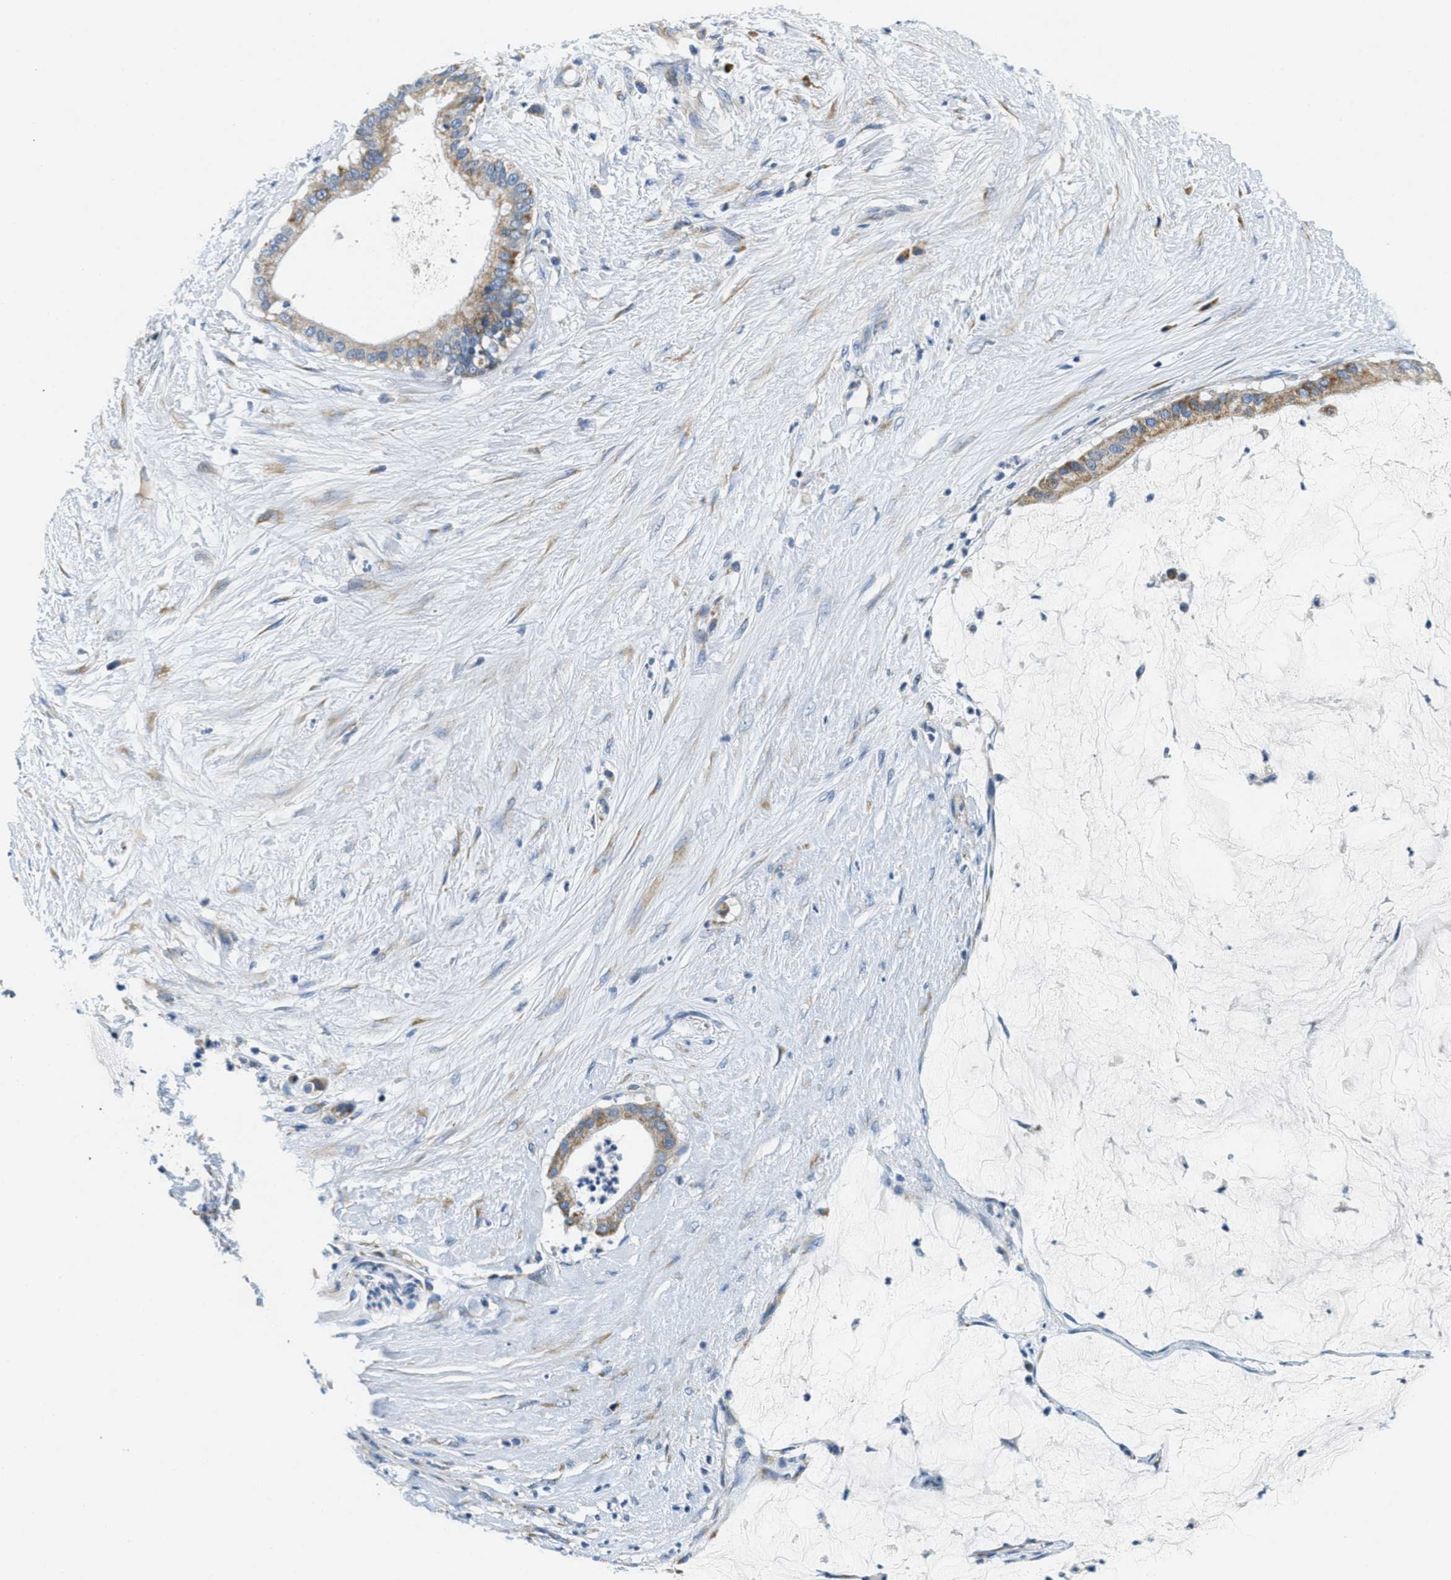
{"staining": {"intensity": "moderate", "quantity": "25%-75%", "location": "cytoplasmic/membranous"}, "tissue": "pancreatic cancer", "cell_type": "Tumor cells", "image_type": "cancer", "snomed": [{"axis": "morphology", "description": "Adenocarcinoma, NOS"}, {"axis": "topography", "description": "Pancreas"}], "caption": "Immunohistochemistry of human pancreatic cancer (adenocarcinoma) reveals medium levels of moderate cytoplasmic/membranous staining in about 25%-75% of tumor cells.", "gene": "CA4", "patient": {"sex": "male", "age": 41}}